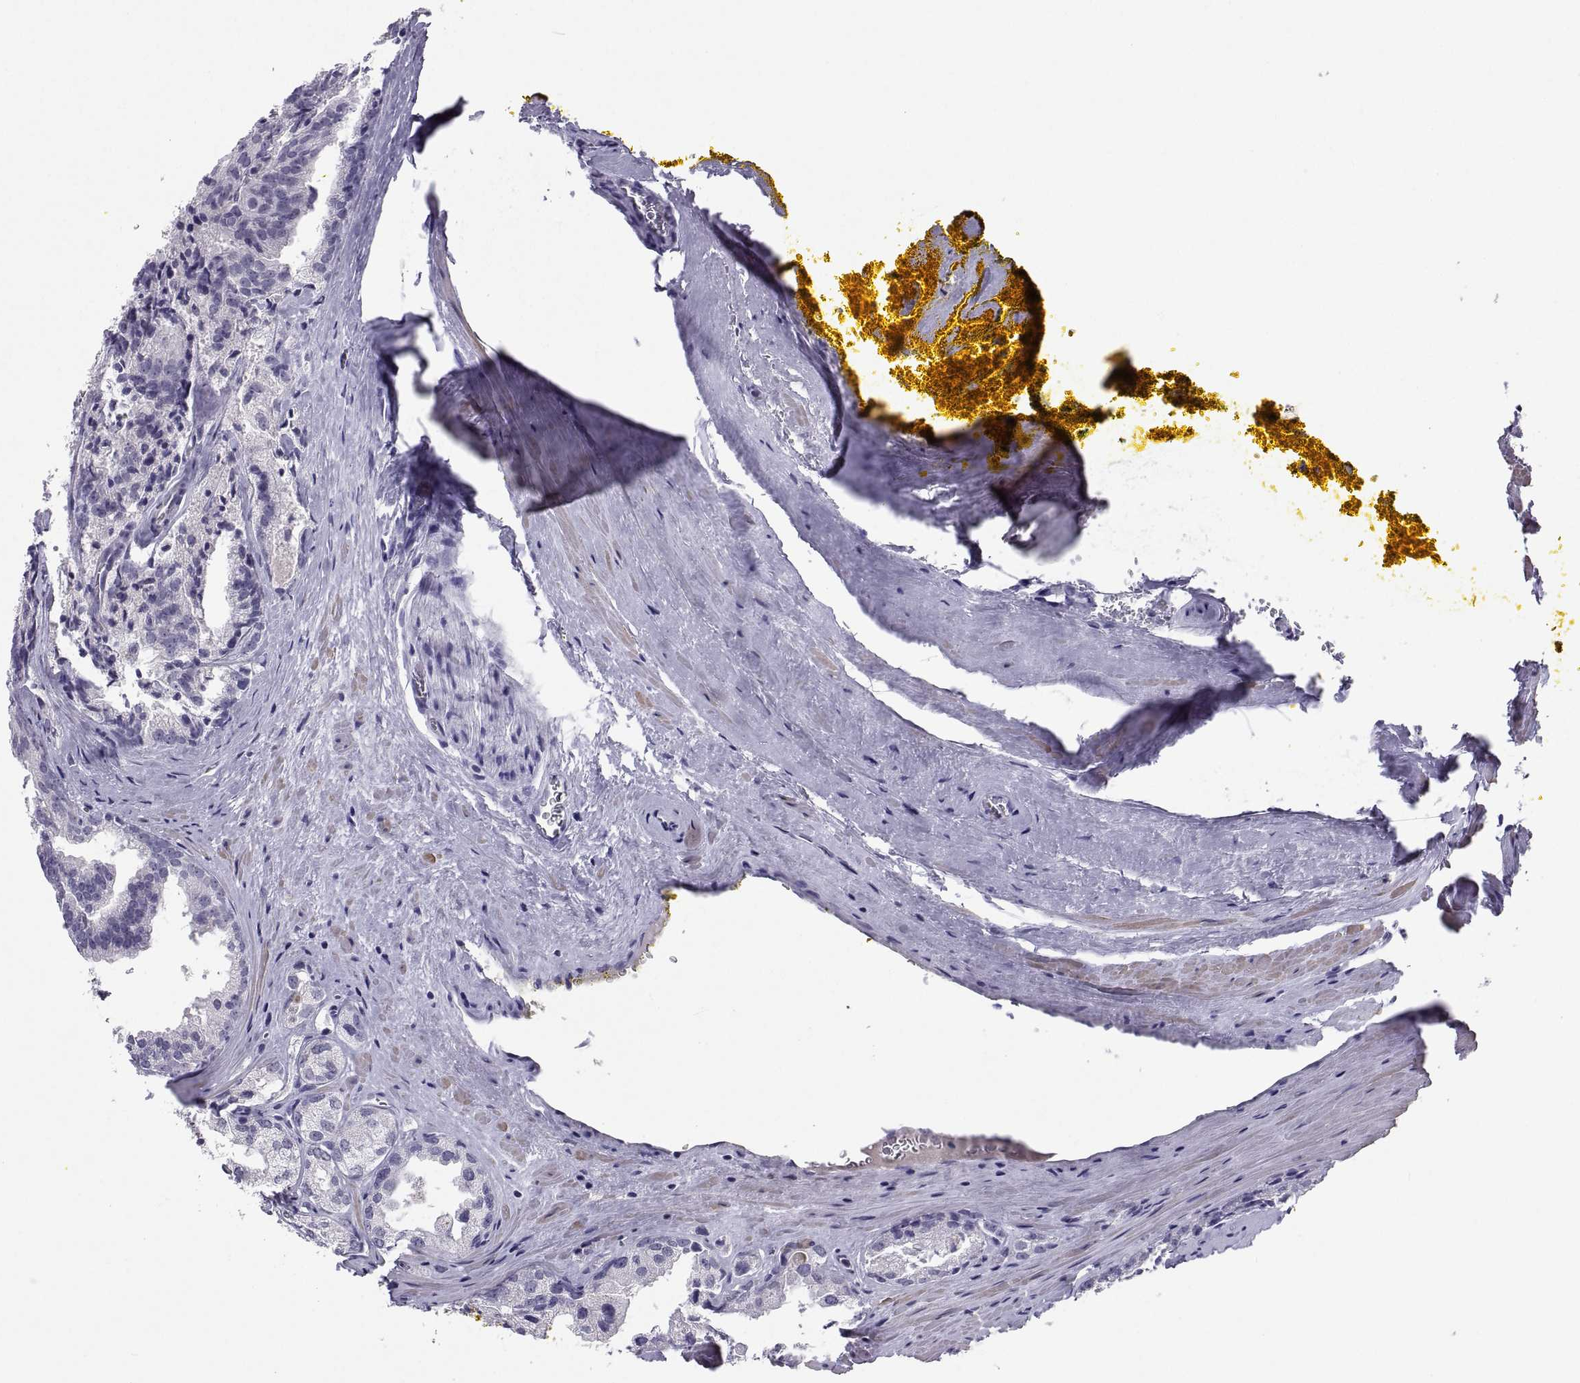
{"staining": {"intensity": "negative", "quantity": "none", "location": "none"}, "tissue": "prostate cancer", "cell_type": "Tumor cells", "image_type": "cancer", "snomed": [{"axis": "morphology", "description": "Adenocarcinoma, NOS"}, {"axis": "morphology", "description": "Adenocarcinoma, High grade"}, {"axis": "topography", "description": "Prostate"}], "caption": "DAB immunohistochemical staining of adenocarcinoma (prostate) displays no significant expression in tumor cells.", "gene": "IGSF1", "patient": {"sex": "male", "age": 70}}